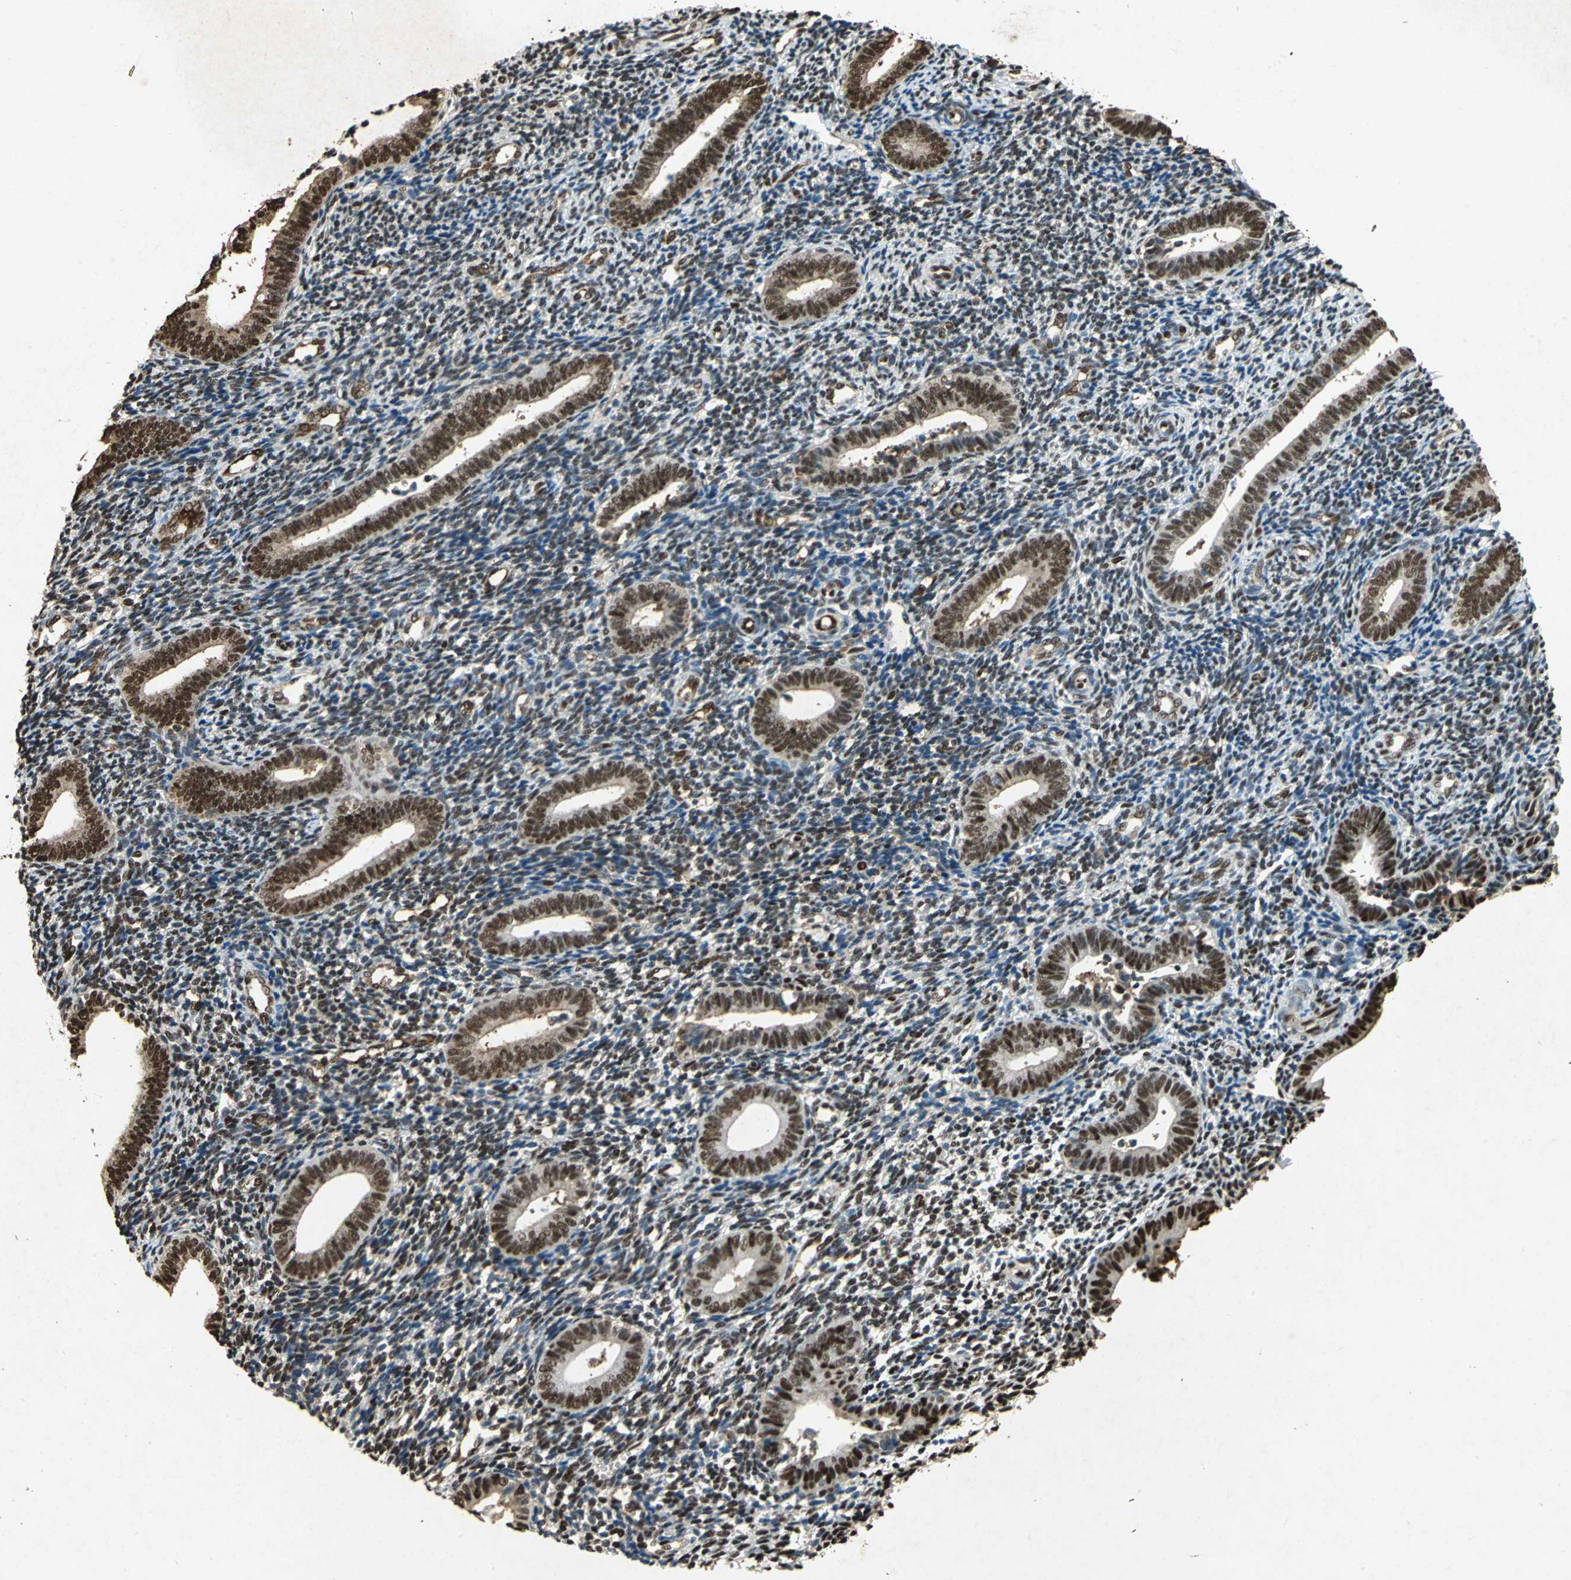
{"staining": {"intensity": "moderate", "quantity": "25%-75%", "location": "nuclear"}, "tissue": "endometrium", "cell_type": "Cells in endometrial stroma", "image_type": "normal", "snomed": [{"axis": "morphology", "description": "Normal tissue, NOS"}, {"axis": "topography", "description": "Uterus"}, {"axis": "topography", "description": "Endometrium"}], "caption": "High-magnification brightfield microscopy of benign endometrium stained with DAB (3,3'-diaminobenzidine) (brown) and counterstained with hematoxylin (blue). cells in endometrial stroma exhibit moderate nuclear expression is seen in about25%-75% of cells. (DAB IHC, brown staining for protein, blue staining for nuclei).", "gene": "ANP32A", "patient": {"sex": "female", "age": 33}}